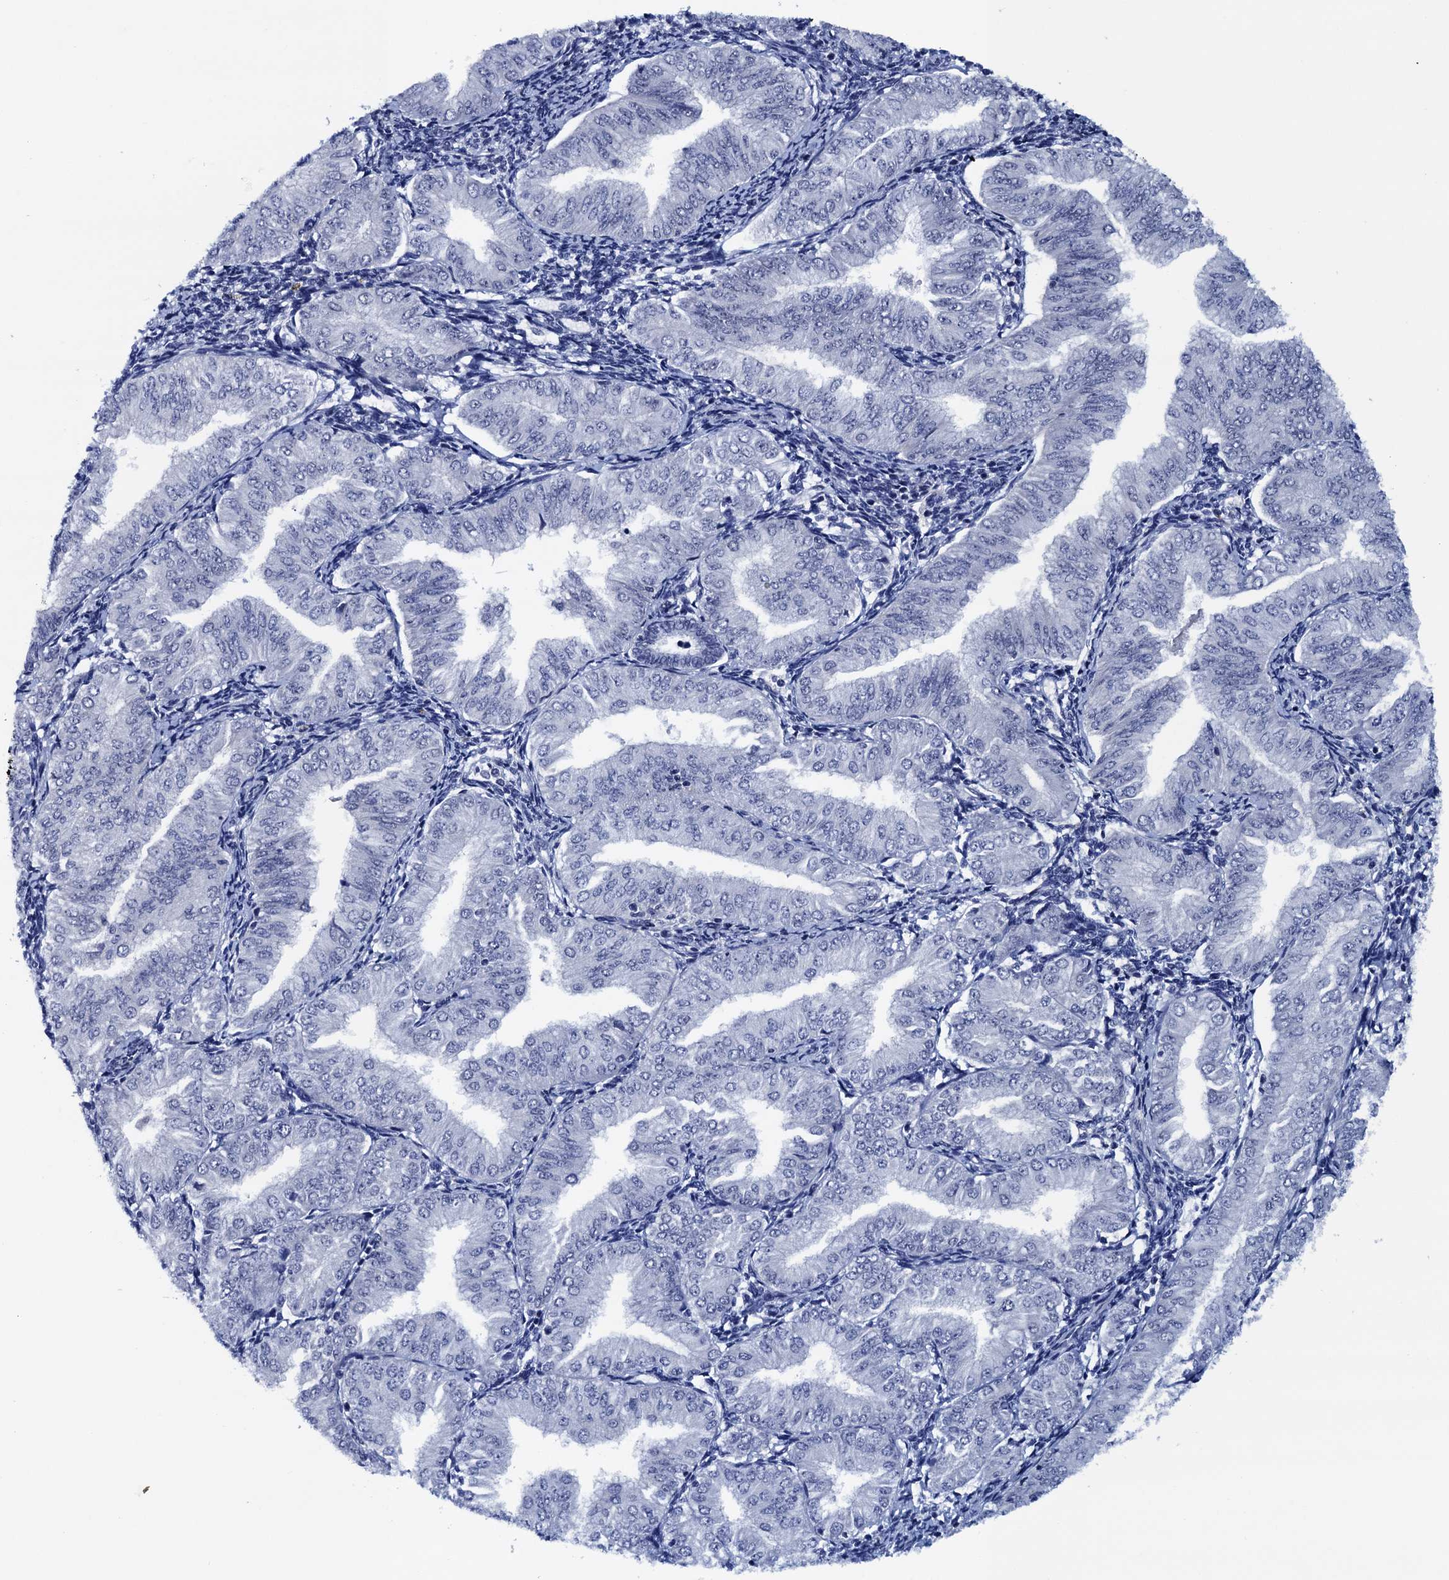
{"staining": {"intensity": "negative", "quantity": "none", "location": "none"}, "tissue": "endometrial cancer", "cell_type": "Tumor cells", "image_type": "cancer", "snomed": [{"axis": "morphology", "description": "Normal tissue, NOS"}, {"axis": "morphology", "description": "Adenocarcinoma, NOS"}, {"axis": "topography", "description": "Endometrium"}], "caption": "The IHC image has no significant expression in tumor cells of endometrial cancer (adenocarcinoma) tissue.", "gene": "FNBP4", "patient": {"sex": "female", "age": 53}}